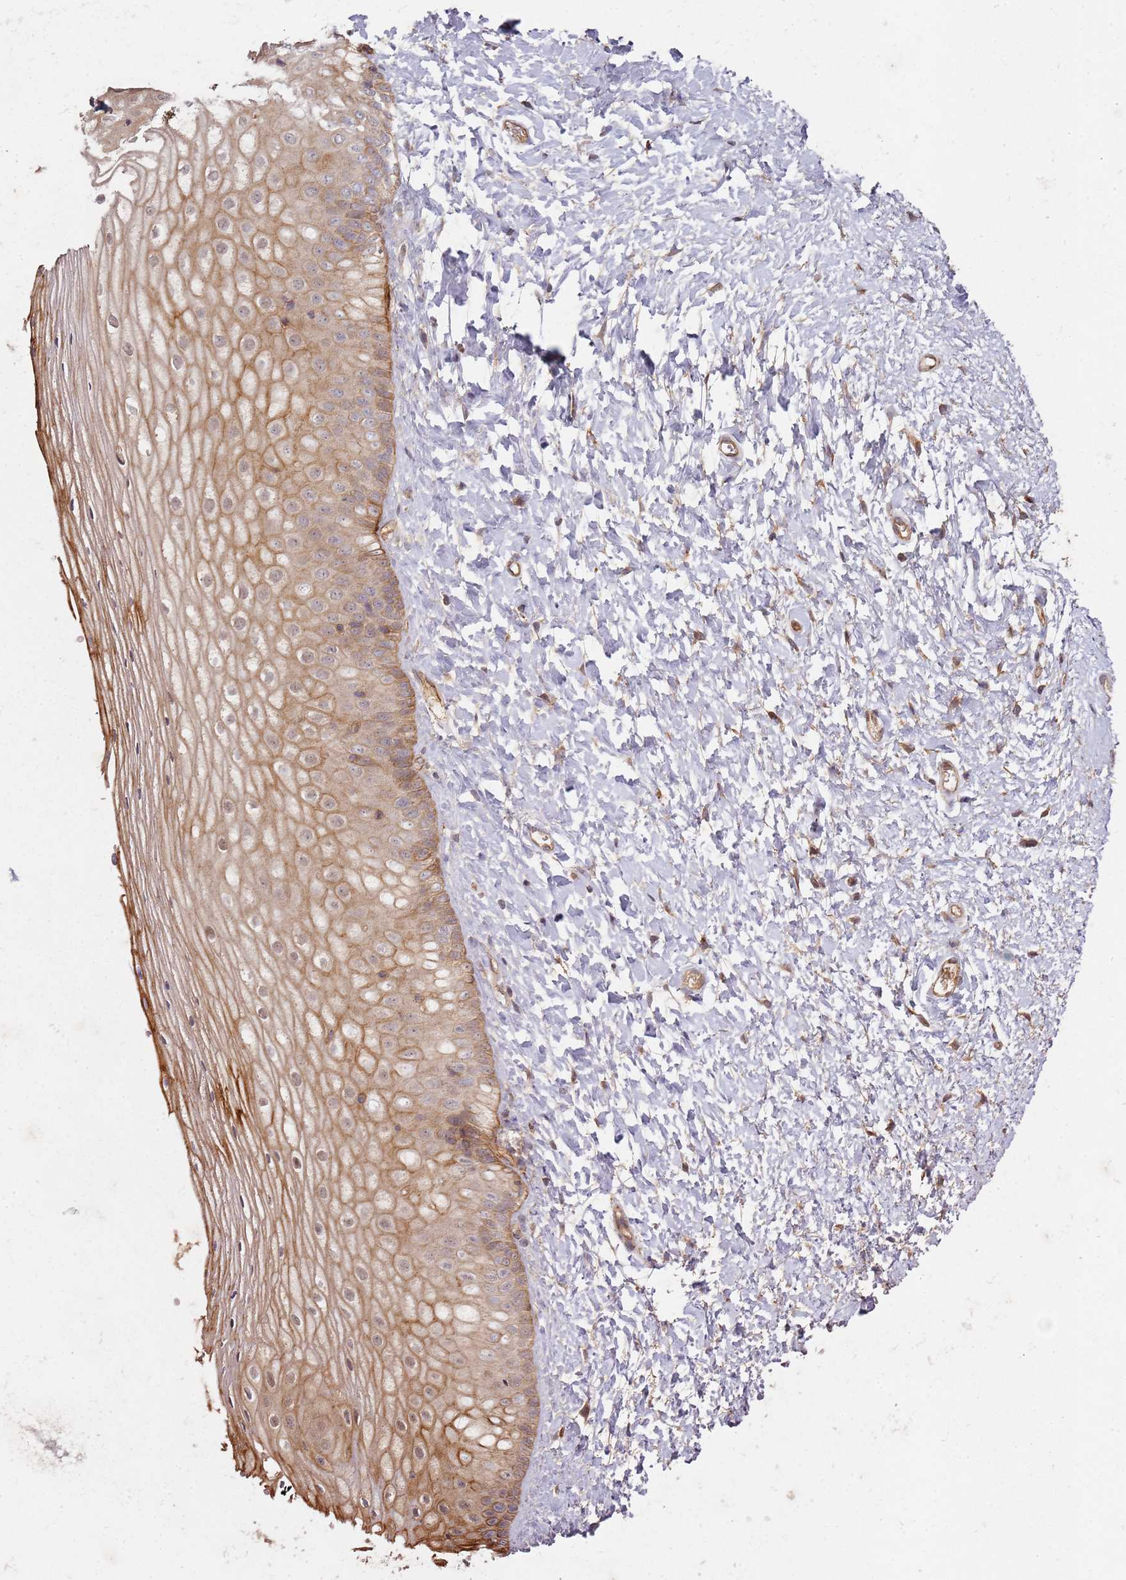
{"staining": {"intensity": "moderate", "quantity": ">75%", "location": "cytoplasmic/membranous"}, "tissue": "vagina", "cell_type": "Squamous epithelial cells", "image_type": "normal", "snomed": [{"axis": "morphology", "description": "Normal tissue, NOS"}, {"axis": "topography", "description": "Vagina"}], "caption": "This histopathology image demonstrates benign vagina stained with immunohistochemistry (IHC) to label a protein in brown. The cytoplasmic/membranous of squamous epithelial cells show moderate positivity for the protein. Nuclei are counter-stained blue.", "gene": "SCGB2B2", "patient": {"sex": "female", "age": 65}}